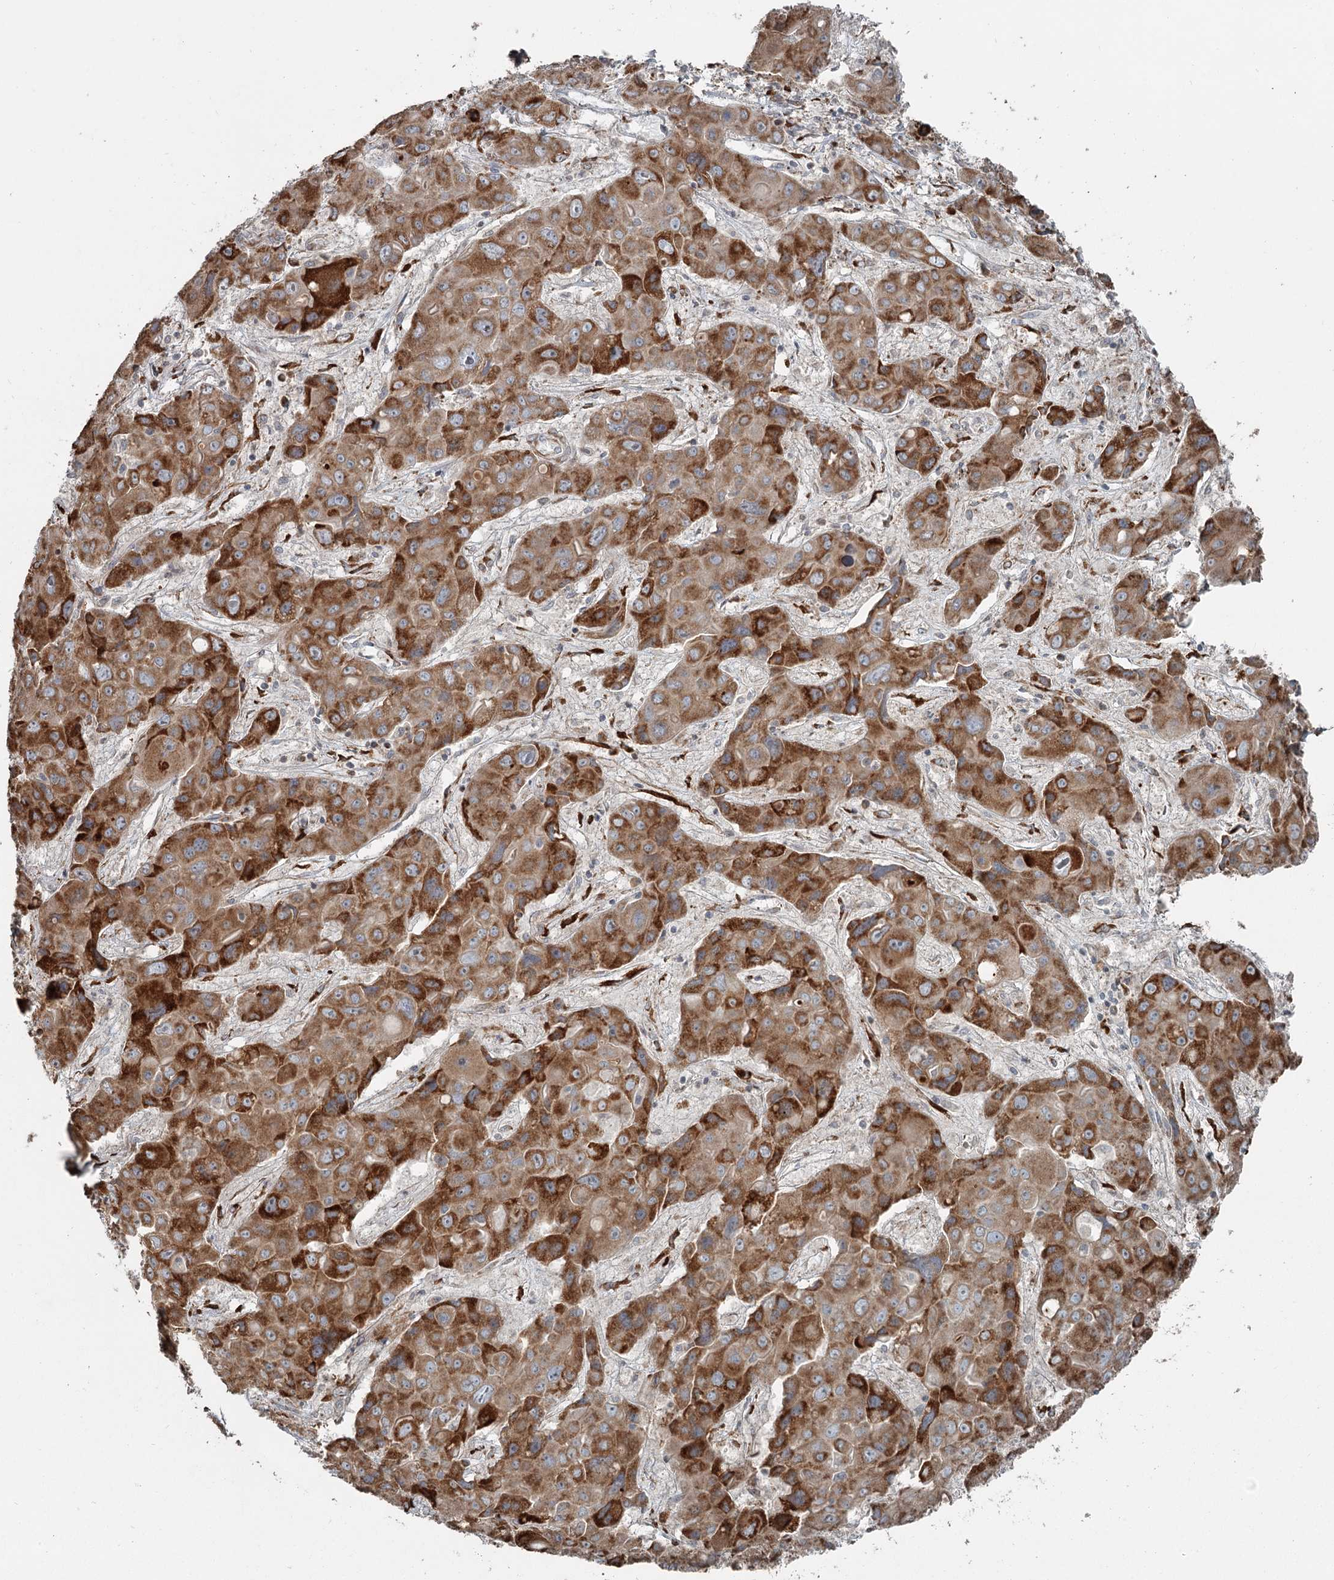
{"staining": {"intensity": "strong", "quantity": "<25%", "location": "cytoplasmic/membranous"}, "tissue": "liver cancer", "cell_type": "Tumor cells", "image_type": "cancer", "snomed": [{"axis": "morphology", "description": "Cholangiocarcinoma"}, {"axis": "topography", "description": "Liver"}], "caption": "Liver cancer stained with a protein marker reveals strong staining in tumor cells.", "gene": "RASSF8", "patient": {"sex": "male", "age": 67}}